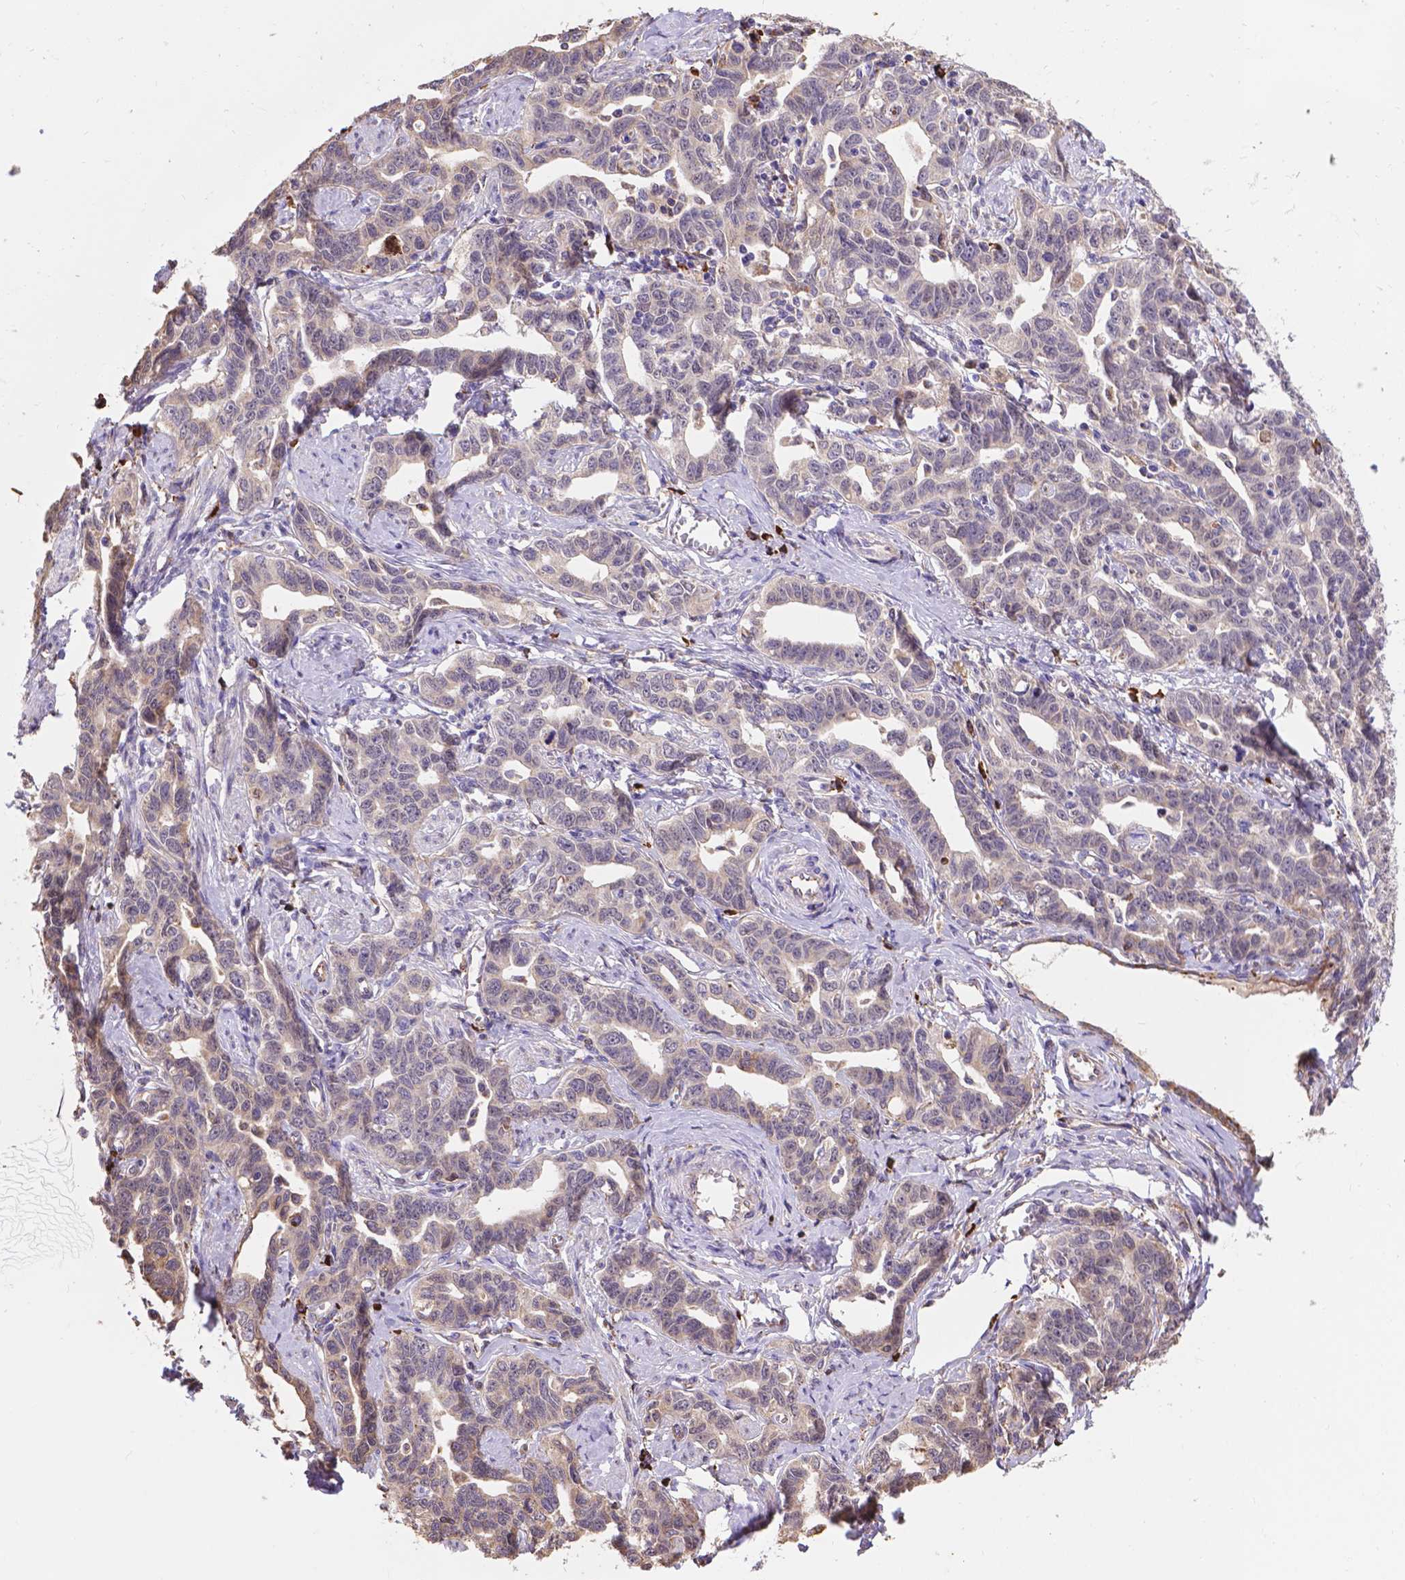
{"staining": {"intensity": "moderate", "quantity": "25%-75%", "location": "cytoplasmic/membranous"}, "tissue": "ovarian cancer", "cell_type": "Tumor cells", "image_type": "cancer", "snomed": [{"axis": "morphology", "description": "Cystadenocarcinoma, serous, NOS"}, {"axis": "topography", "description": "Ovary"}], "caption": "Immunohistochemistry (DAB (3,3'-diaminobenzidine)) staining of human ovarian cancer reveals moderate cytoplasmic/membranous protein staining in approximately 25%-75% of tumor cells.", "gene": "IPO11", "patient": {"sex": "female", "age": 69}}